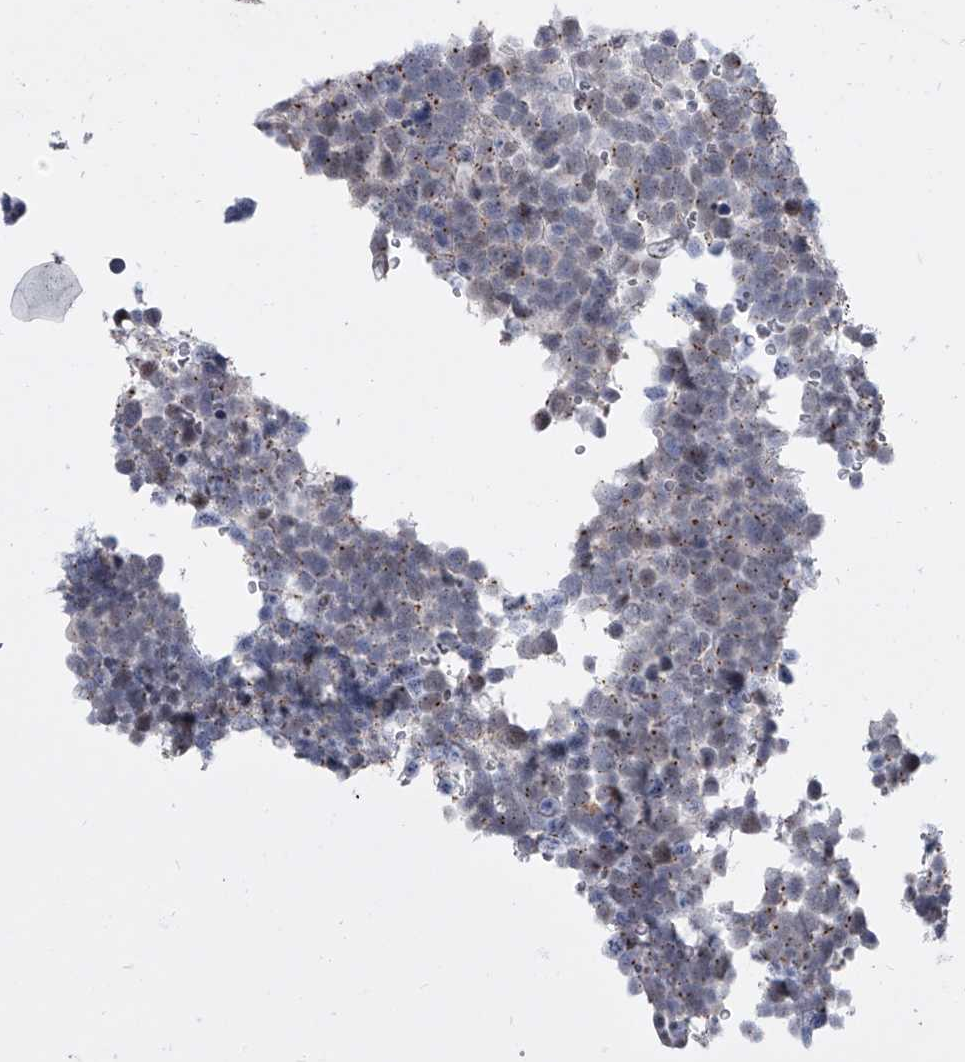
{"staining": {"intensity": "moderate", "quantity": "<25%", "location": "cytoplasmic/membranous"}, "tissue": "urothelial cancer", "cell_type": "Tumor cells", "image_type": "cancer", "snomed": [{"axis": "morphology", "description": "Urothelial carcinoma, High grade"}, {"axis": "topography", "description": "Urinary bladder"}], "caption": "This micrograph exhibits IHC staining of urothelial carcinoma (high-grade), with low moderate cytoplasmic/membranous staining in approximately <25% of tumor cells.", "gene": "EVA1C", "patient": {"sex": "female", "age": 82}}